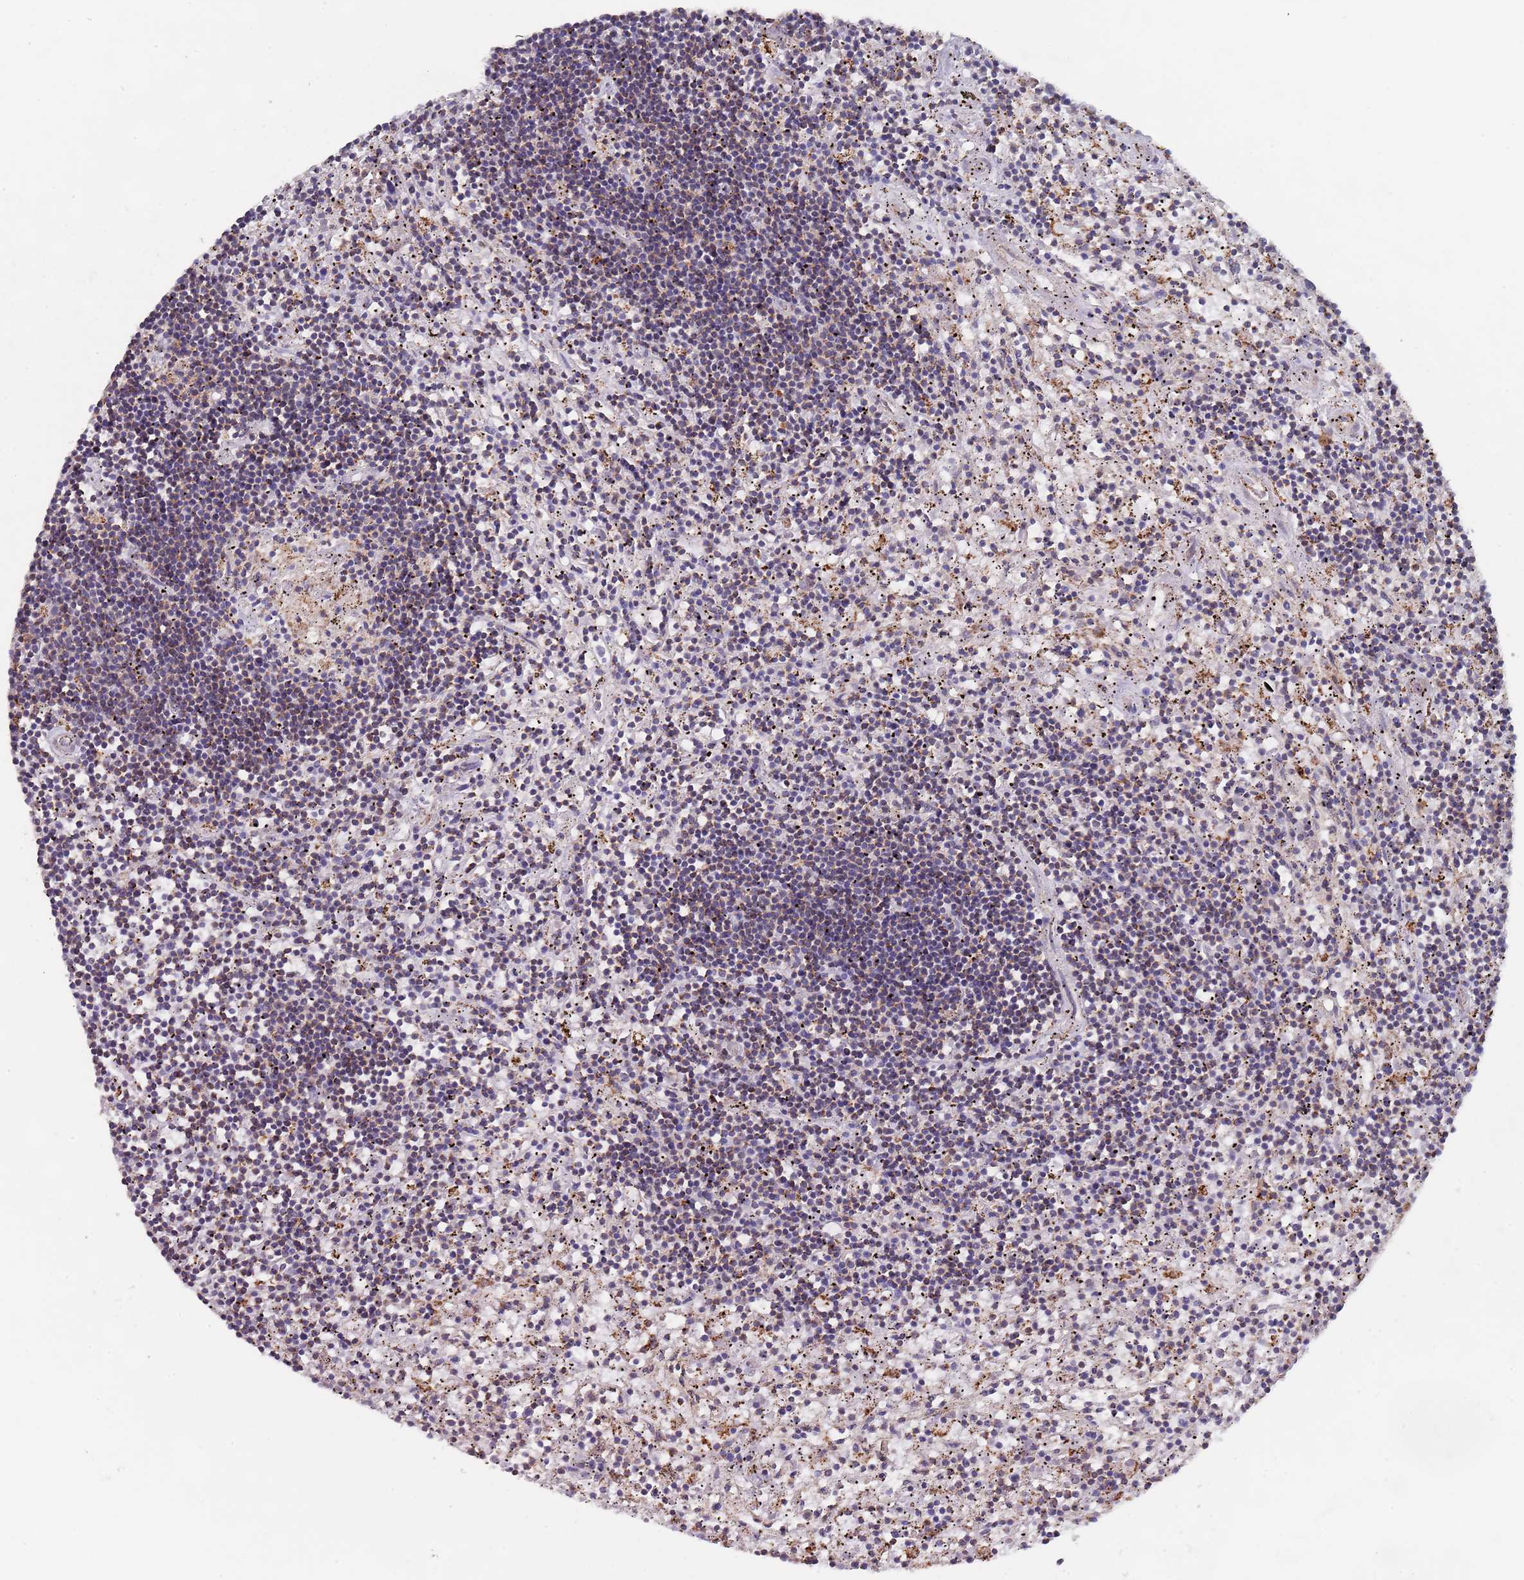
{"staining": {"intensity": "moderate", "quantity": "25%-75%", "location": "cytoplasmic/membranous"}, "tissue": "lymphoma", "cell_type": "Tumor cells", "image_type": "cancer", "snomed": [{"axis": "morphology", "description": "Malignant lymphoma, non-Hodgkin's type, Low grade"}, {"axis": "topography", "description": "Spleen"}], "caption": "Moderate cytoplasmic/membranous staining is present in approximately 25%-75% of tumor cells in lymphoma.", "gene": "PGP", "patient": {"sex": "male", "age": 76}}